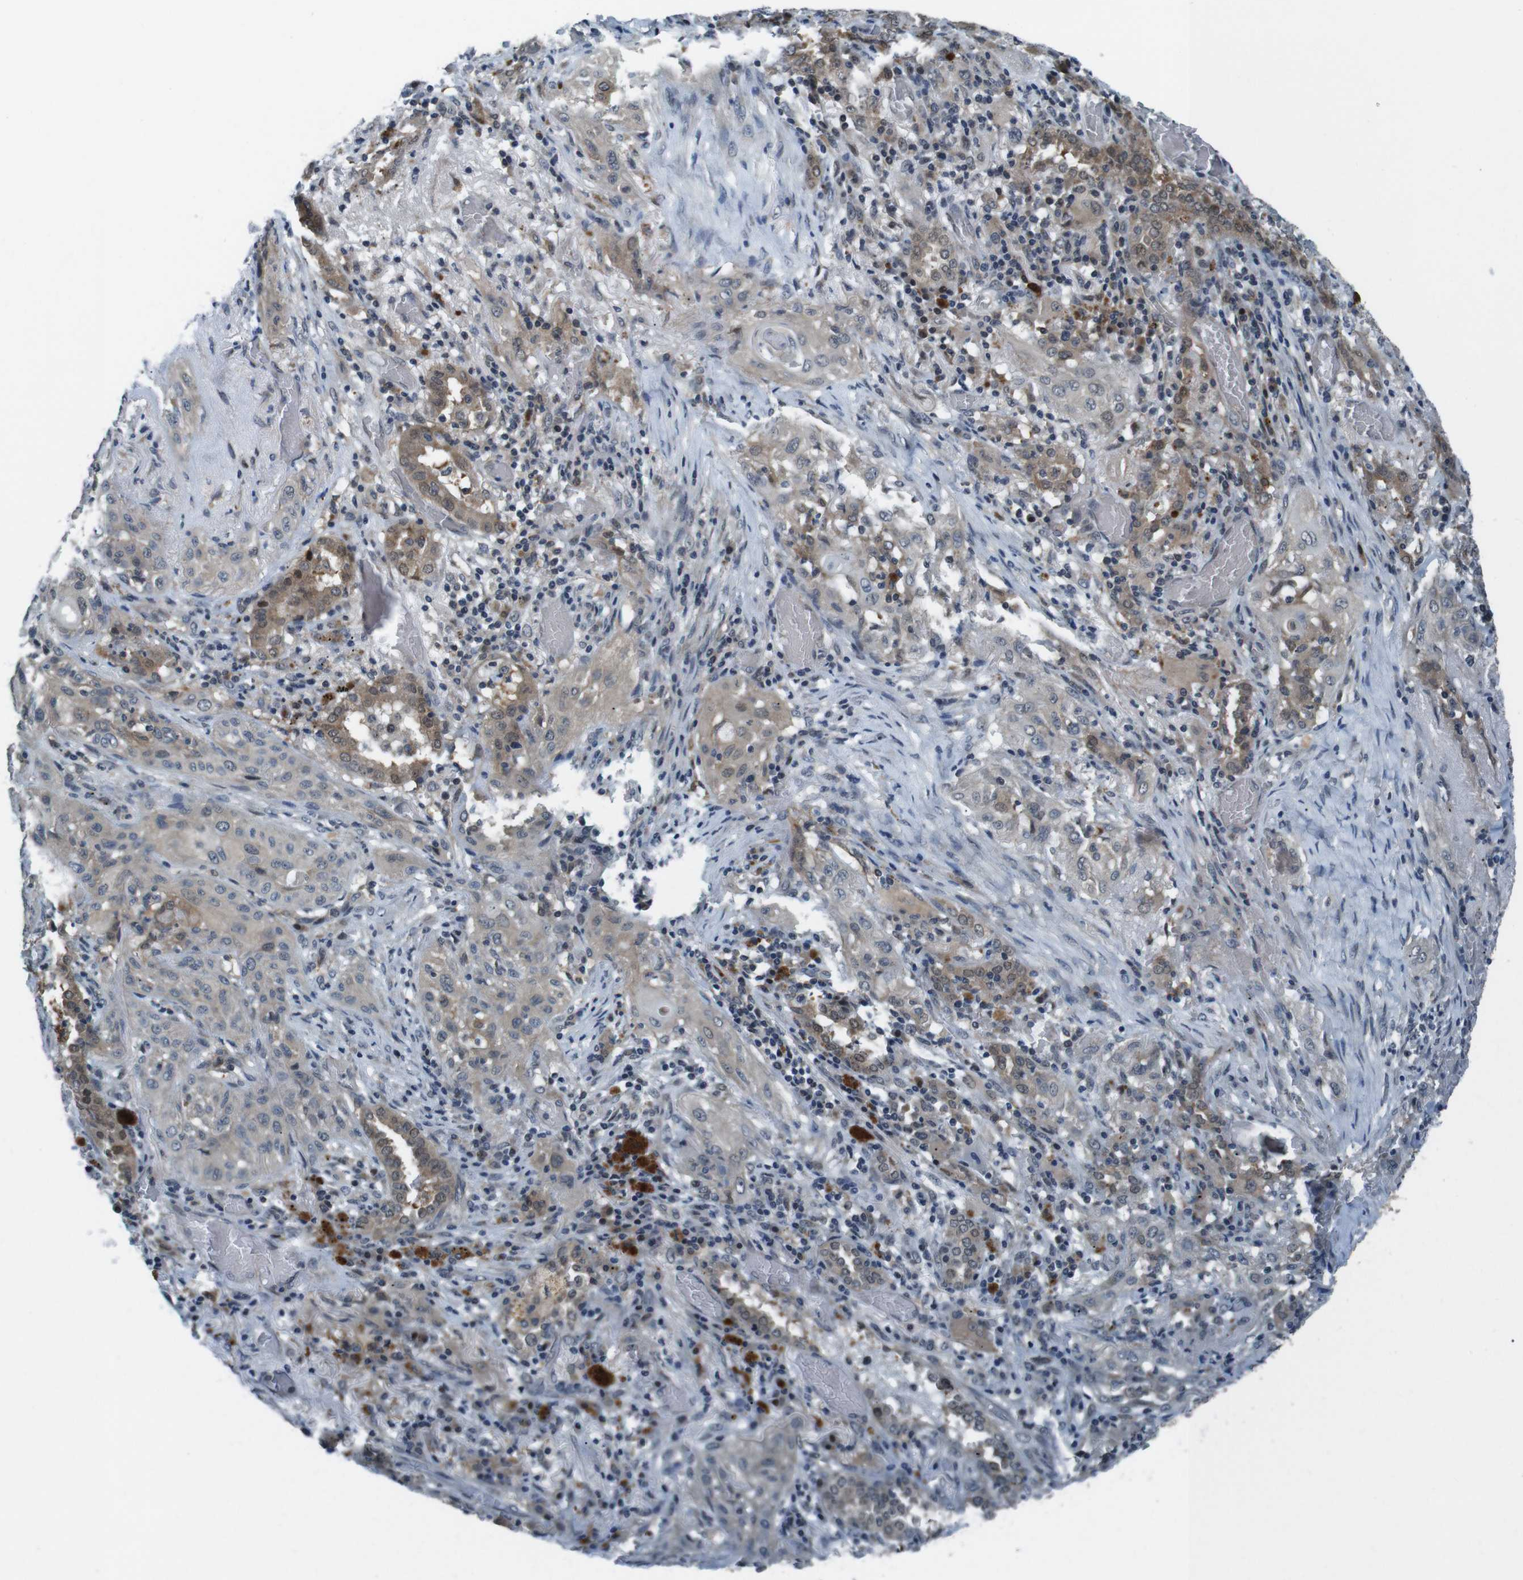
{"staining": {"intensity": "weak", "quantity": ">75%", "location": "cytoplasmic/membranous"}, "tissue": "lung cancer", "cell_type": "Tumor cells", "image_type": "cancer", "snomed": [{"axis": "morphology", "description": "Squamous cell carcinoma, NOS"}, {"axis": "topography", "description": "Lung"}], "caption": "Immunohistochemistry micrograph of neoplastic tissue: human lung squamous cell carcinoma stained using immunohistochemistry demonstrates low levels of weak protein expression localized specifically in the cytoplasmic/membranous of tumor cells, appearing as a cytoplasmic/membranous brown color.", "gene": "LRP5", "patient": {"sex": "female", "age": 47}}